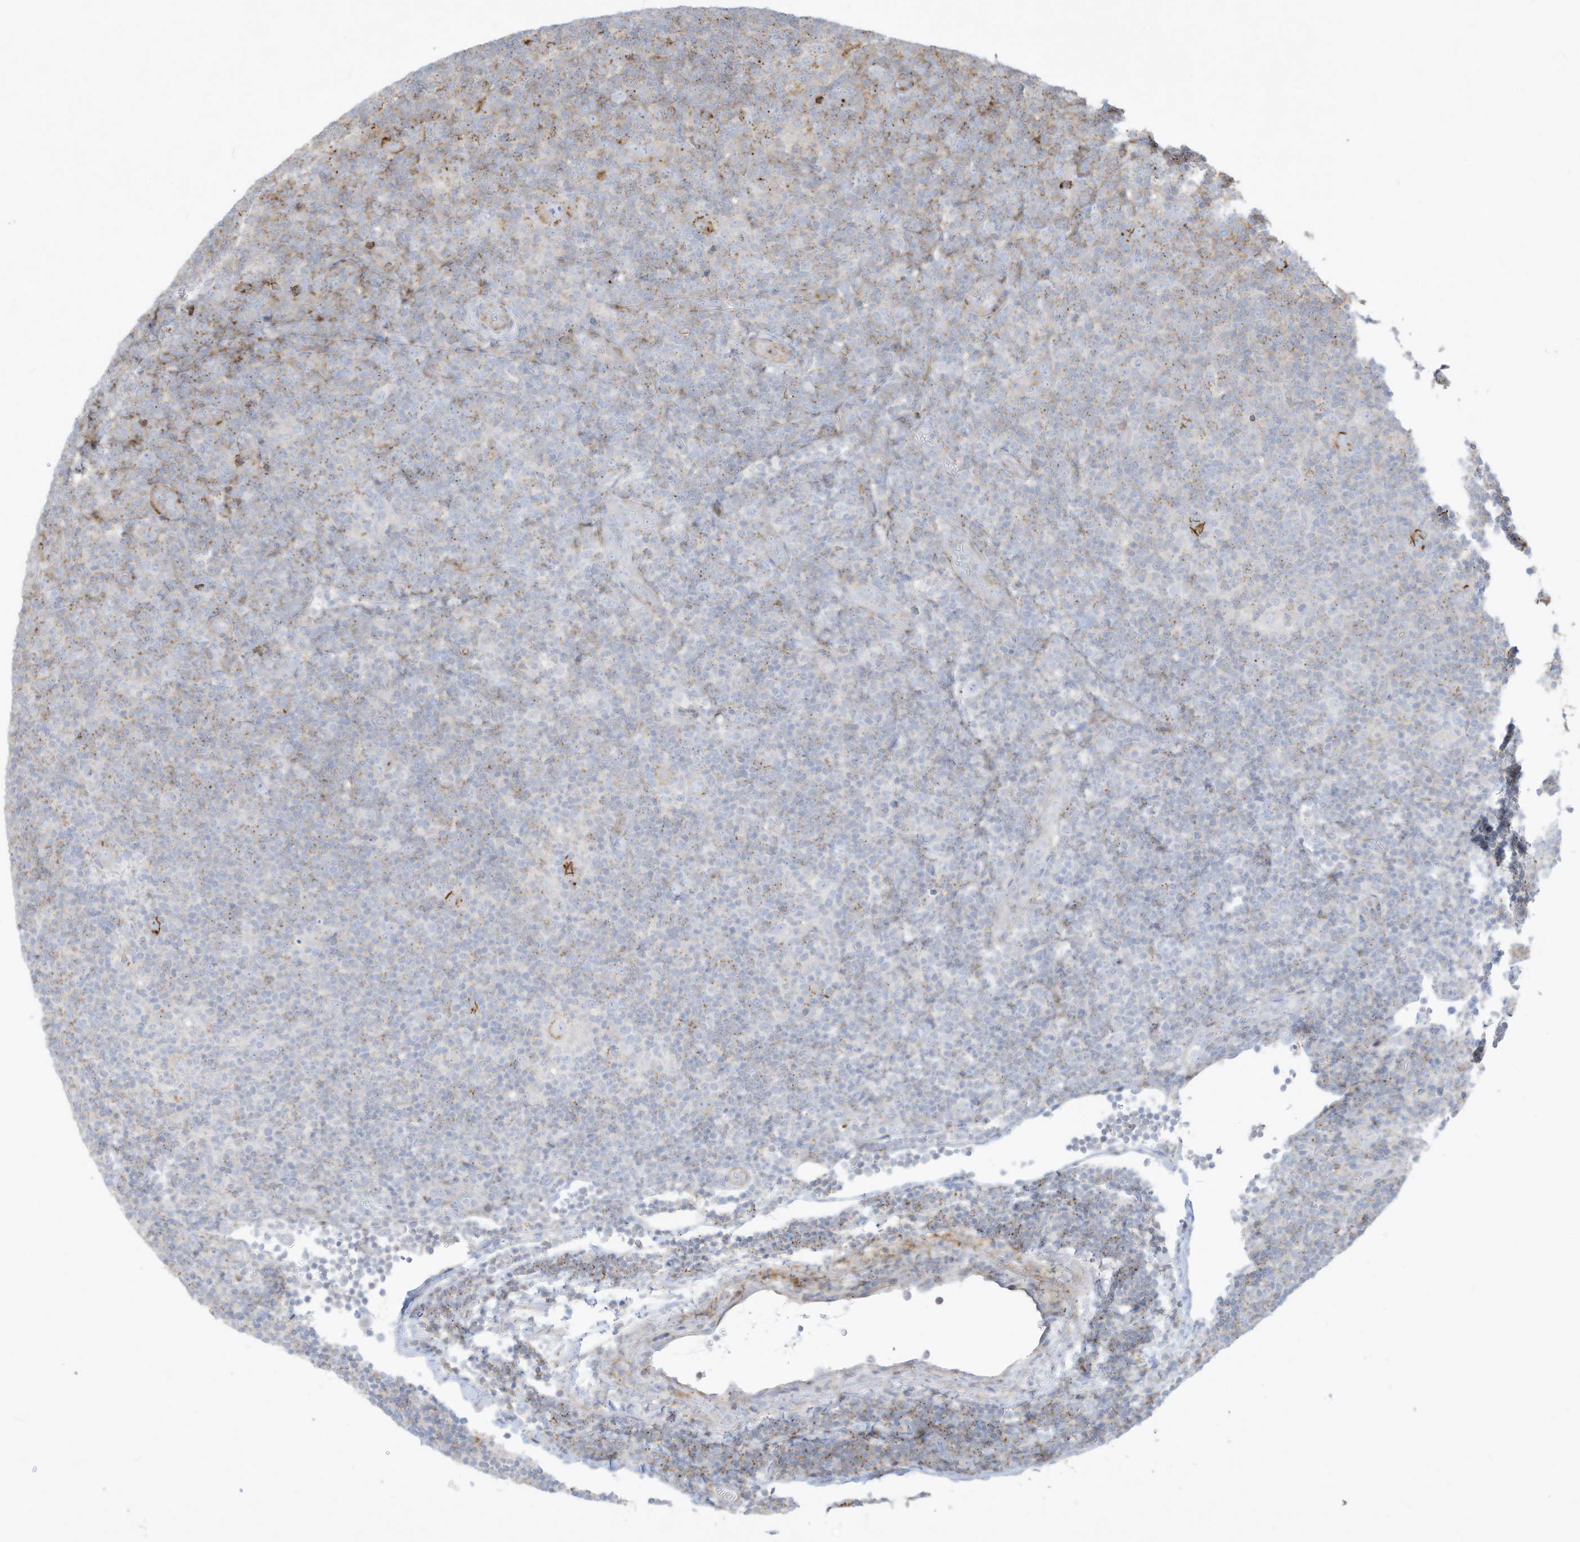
{"staining": {"intensity": "moderate", "quantity": "25%-75%", "location": "cytoplasmic/membranous"}, "tissue": "lymphoma", "cell_type": "Tumor cells", "image_type": "cancer", "snomed": [{"axis": "morphology", "description": "Hodgkin's disease, NOS"}, {"axis": "topography", "description": "Lymph node"}], "caption": "Human Hodgkin's disease stained for a protein (brown) demonstrates moderate cytoplasmic/membranous positive positivity in about 25%-75% of tumor cells.", "gene": "THNSL2", "patient": {"sex": "female", "age": 57}}